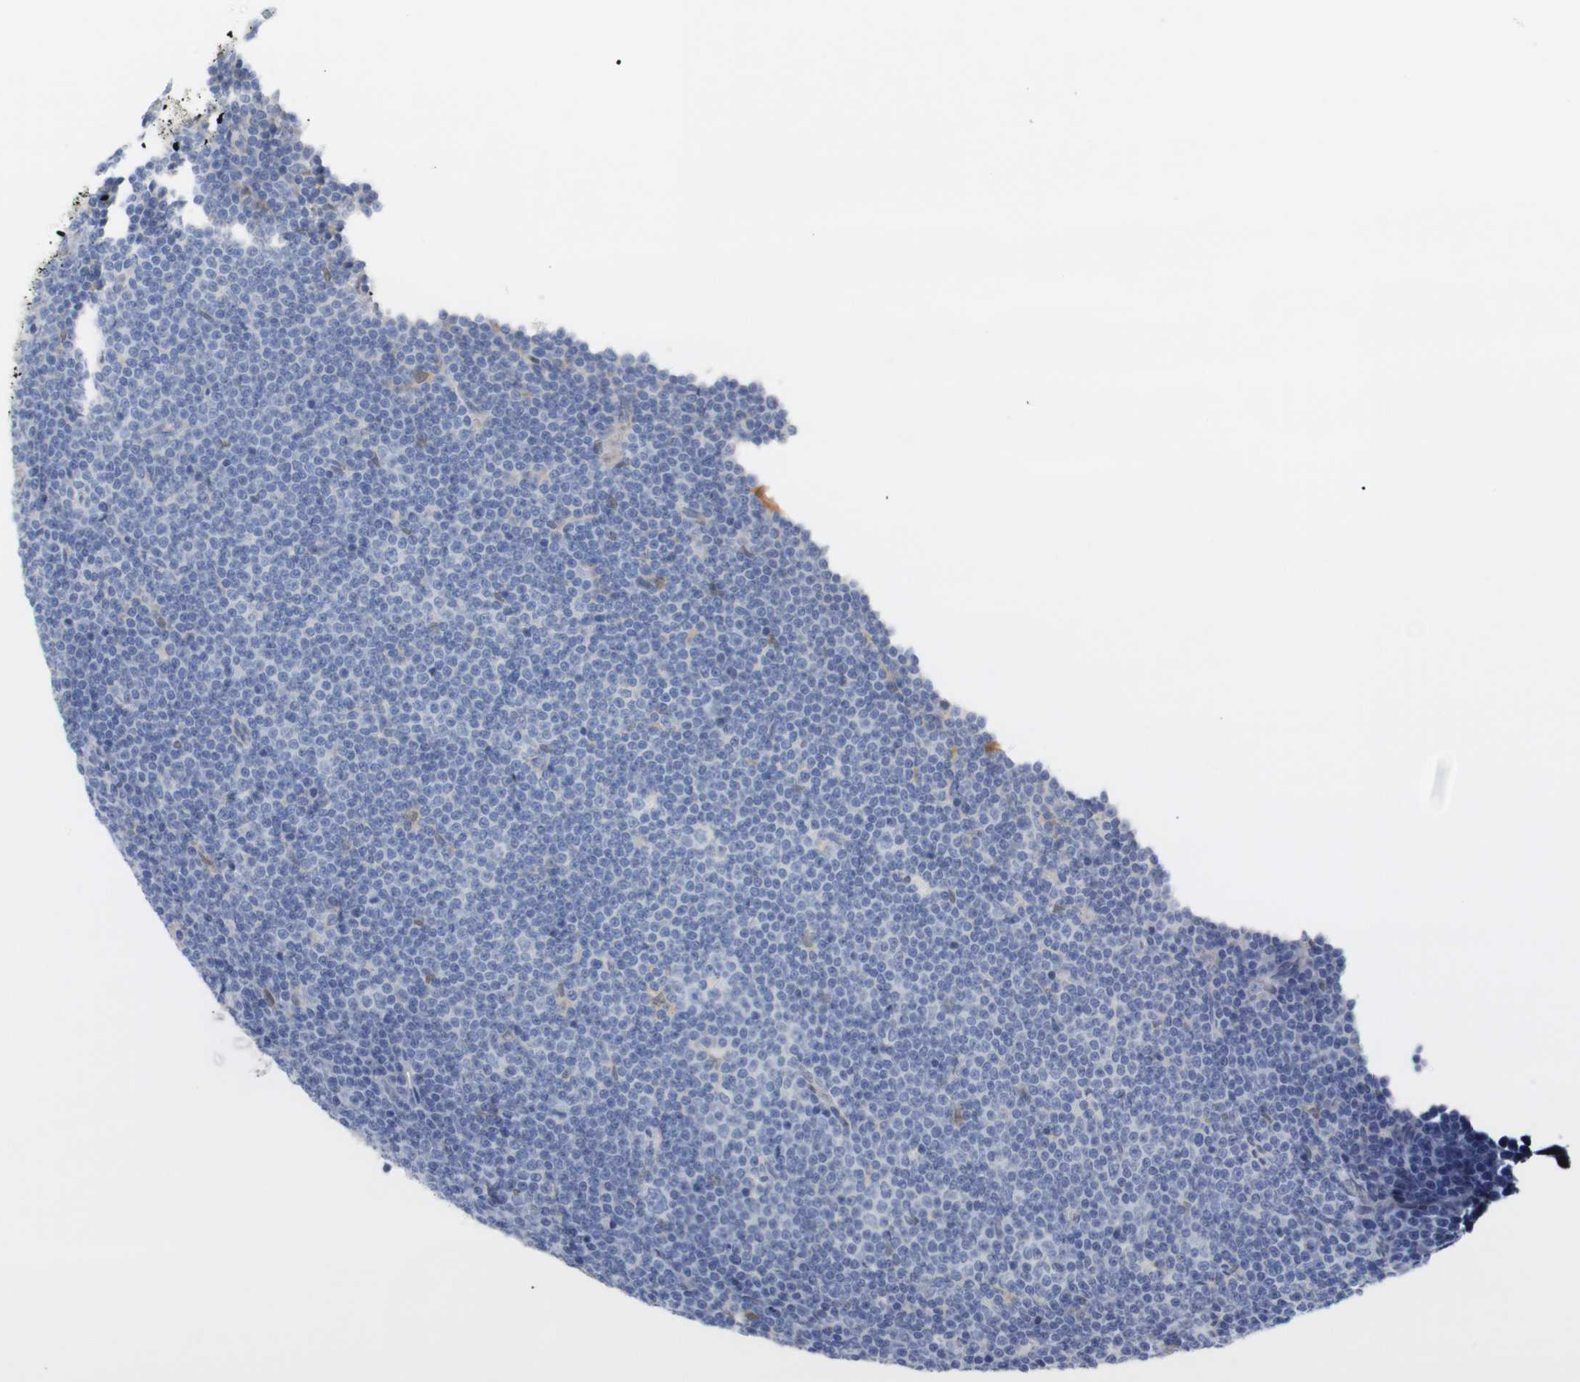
{"staining": {"intensity": "negative", "quantity": "none", "location": "none"}, "tissue": "lymphoma", "cell_type": "Tumor cells", "image_type": "cancer", "snomed": [{"axis": "morphology", "description": "Malignant lymphoma, non-Hodgkin's type, Low grade"}, {"axis": "topography", "description": "Lymph node"}], "caption": "Malignant lymphoma, non-Hodgkin's type (low-grade) stained for a protein using immunohistochemistry displays no expression tumor cells.", "gene": "SELENBP1", "patient": {"sex": "female", "age": 67}}